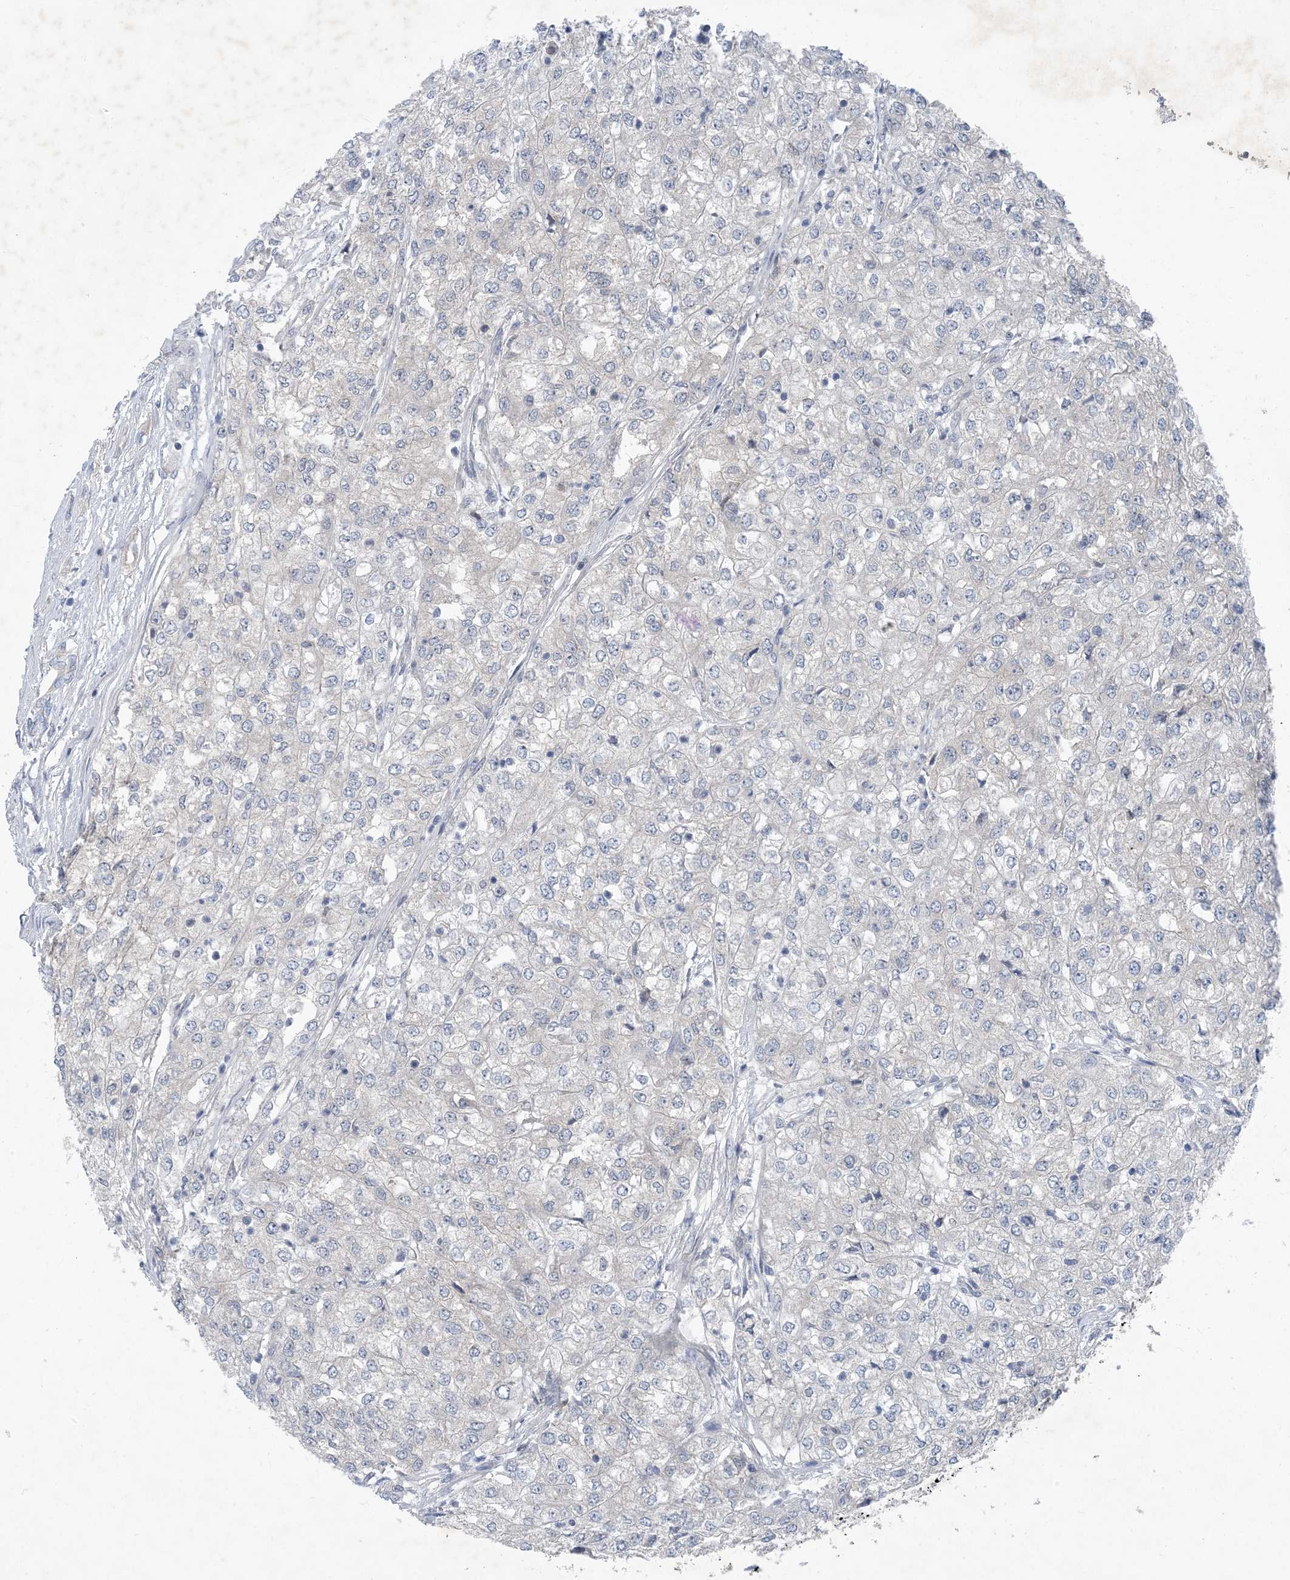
{"staining": {"intensity": "negative", "quantity": "none", "location": "none"}, "tissue": "renal cancer", "cell_type": "Tumor cells", "image_type": "cancer", "snomed": [{"axis": "morphology", "description": "Adenocarcinoma, NOS"}, {"axis": "topography", "description": "Kidney"}], "caption": "Tumor cells are negative for protein expression in human renal cancer.", "gene": "HIKESHI", "patient": {"sex": "female", "age": 54}}